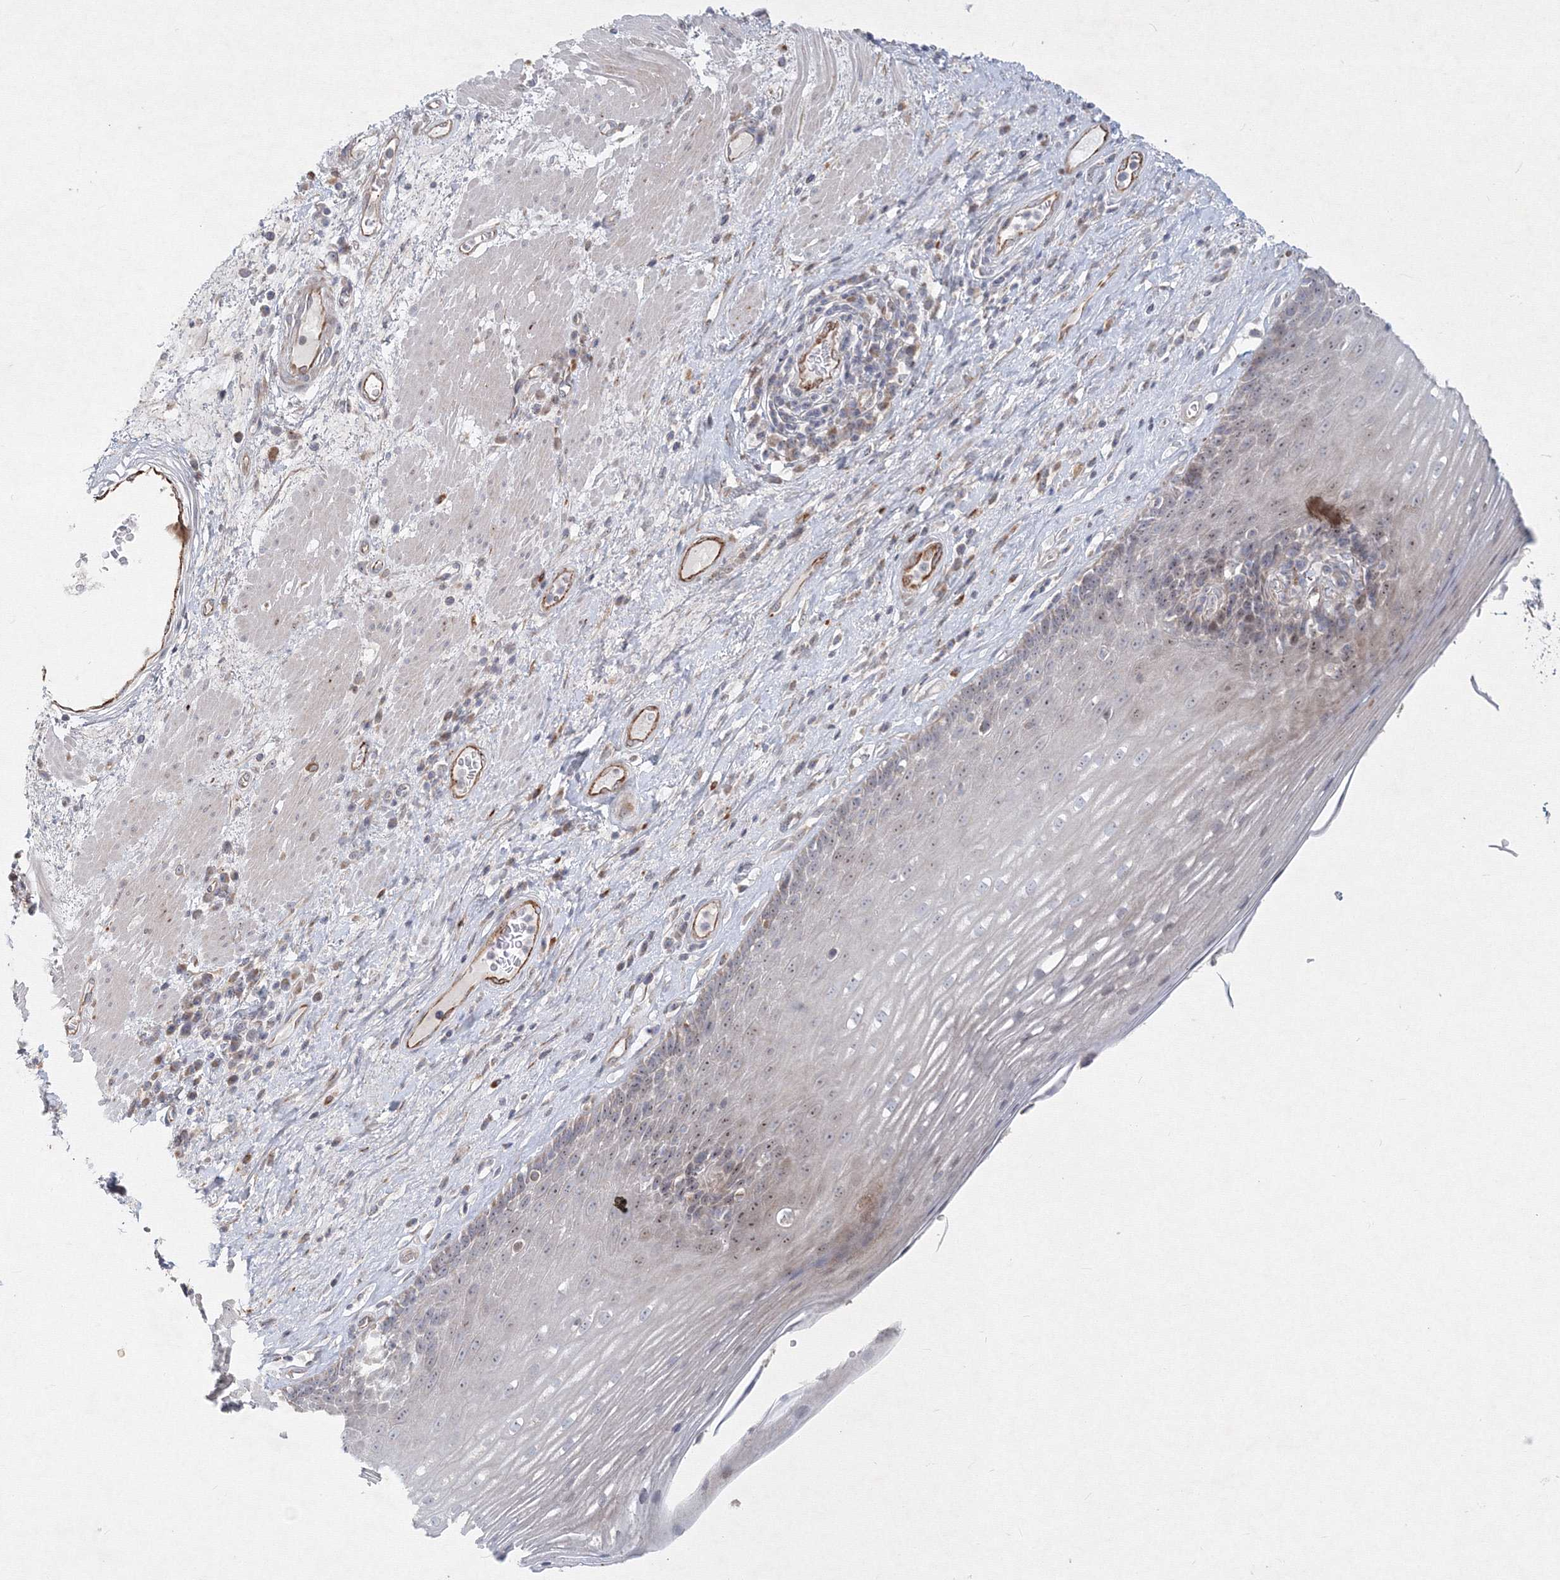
{"staining": {"intensity": "weak", "quantity": "<25%", "location": "nuclear"}, "tissue": "esophagus", "cell_type": "Squamous epithelial cells", "image_type": "normal", "snomed": [{"axis": "morphology", "description": "Normal tissue, NOS"}, {"axis": "topography", "description": "Esophagus"}], "caption": "IHC of unremarkable esophagus exhibits no expression in squamous epithelial cells.", "gene": "WDR49", "patient": {"sex": "male", "age": 62}}